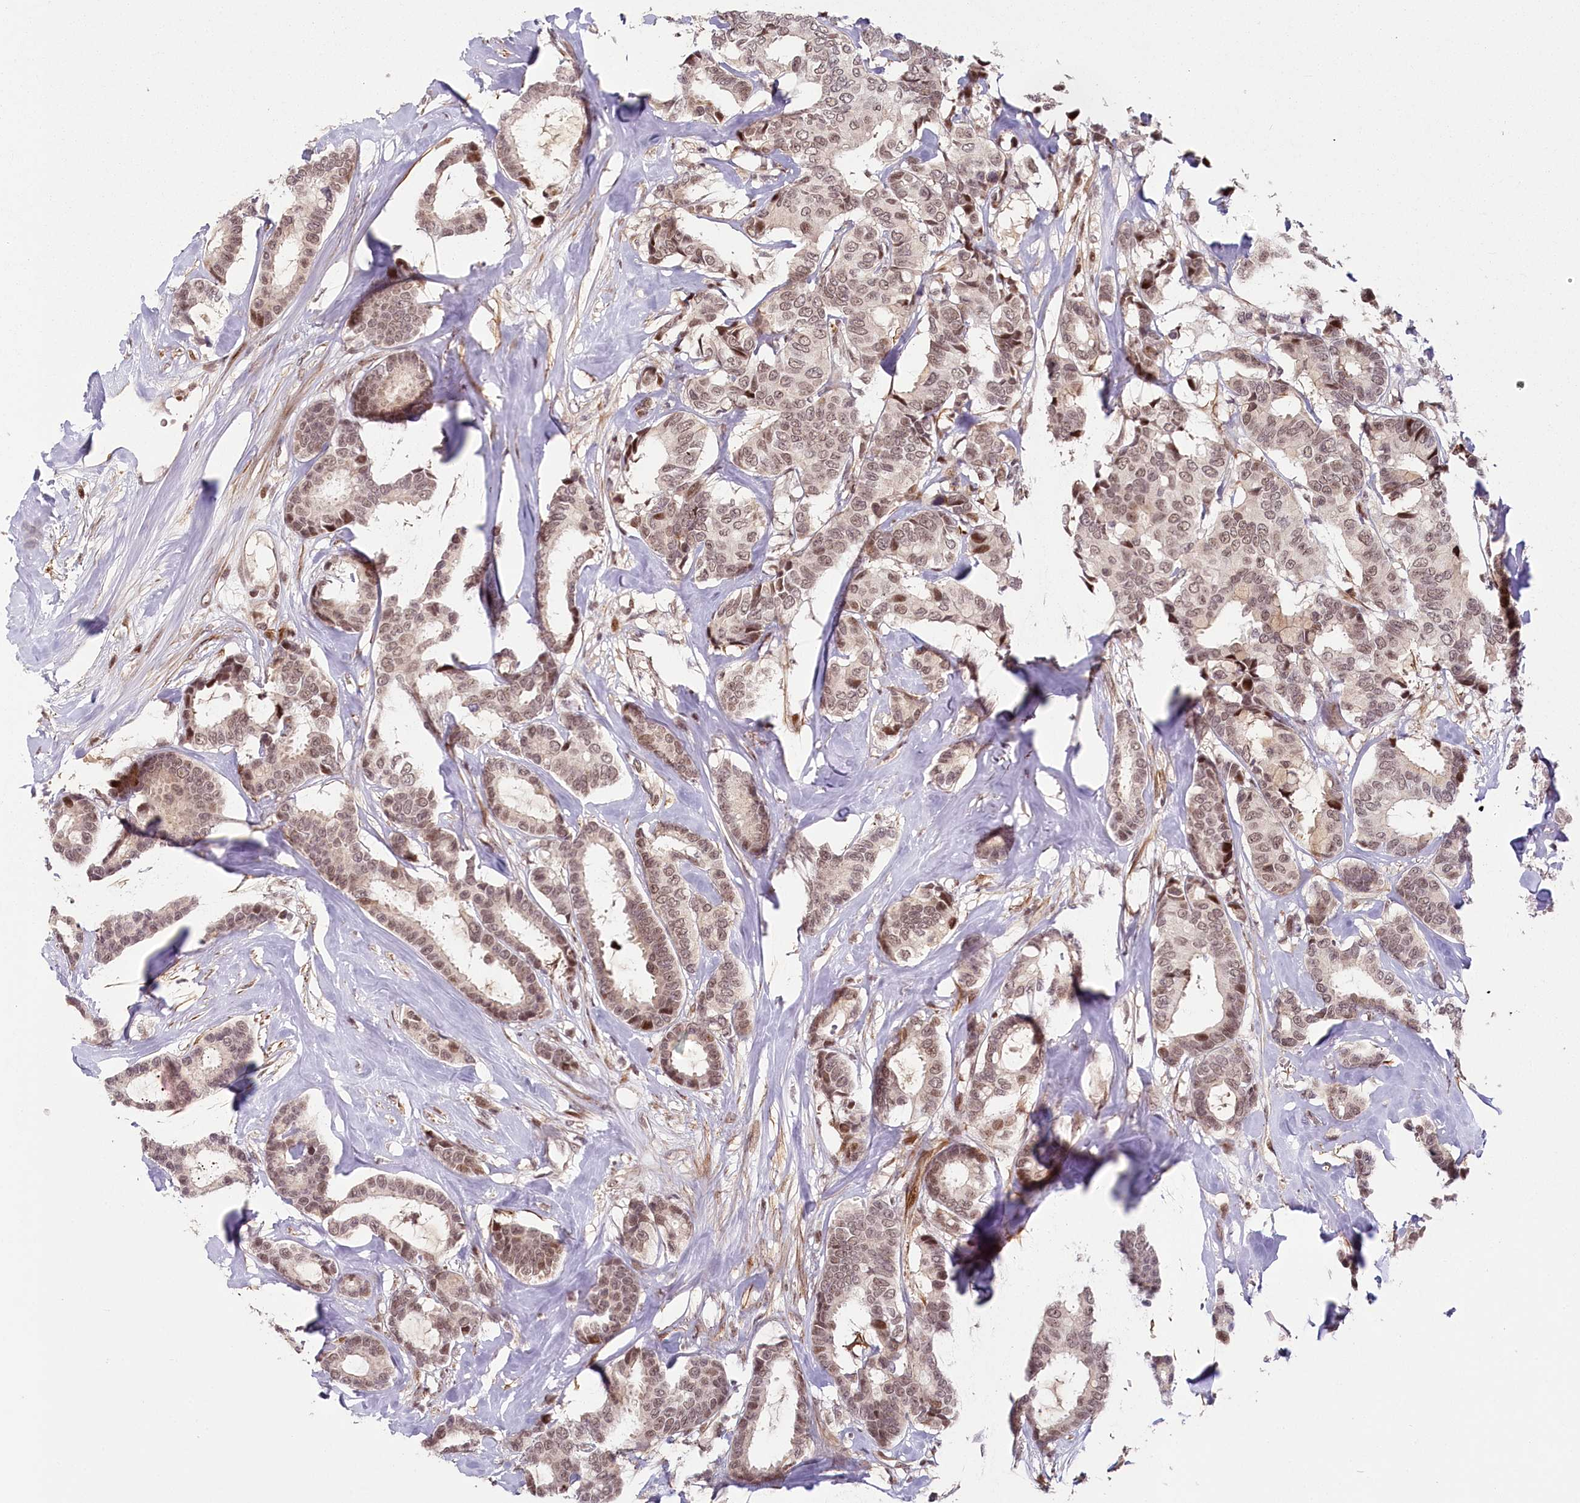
{"staining": {"intensity": "weak", "quantity": ">75%", "location": "nuclear"}, "tissue": "breast cancer", "cell_type": "Tumor cells", "image_type": "cancer", "snomed": [{"axis": "morphology", "description": "Duct carcinoma"}, {"axis": "topography", "description": "Breast"}], "caption": "This is an image of immunohistochemistry staining of breast cancer, which shows weak staining in the nuclear of tumor cells.", "gene": "FAM204A", "patient": {"sex": "female", "age": 87}}